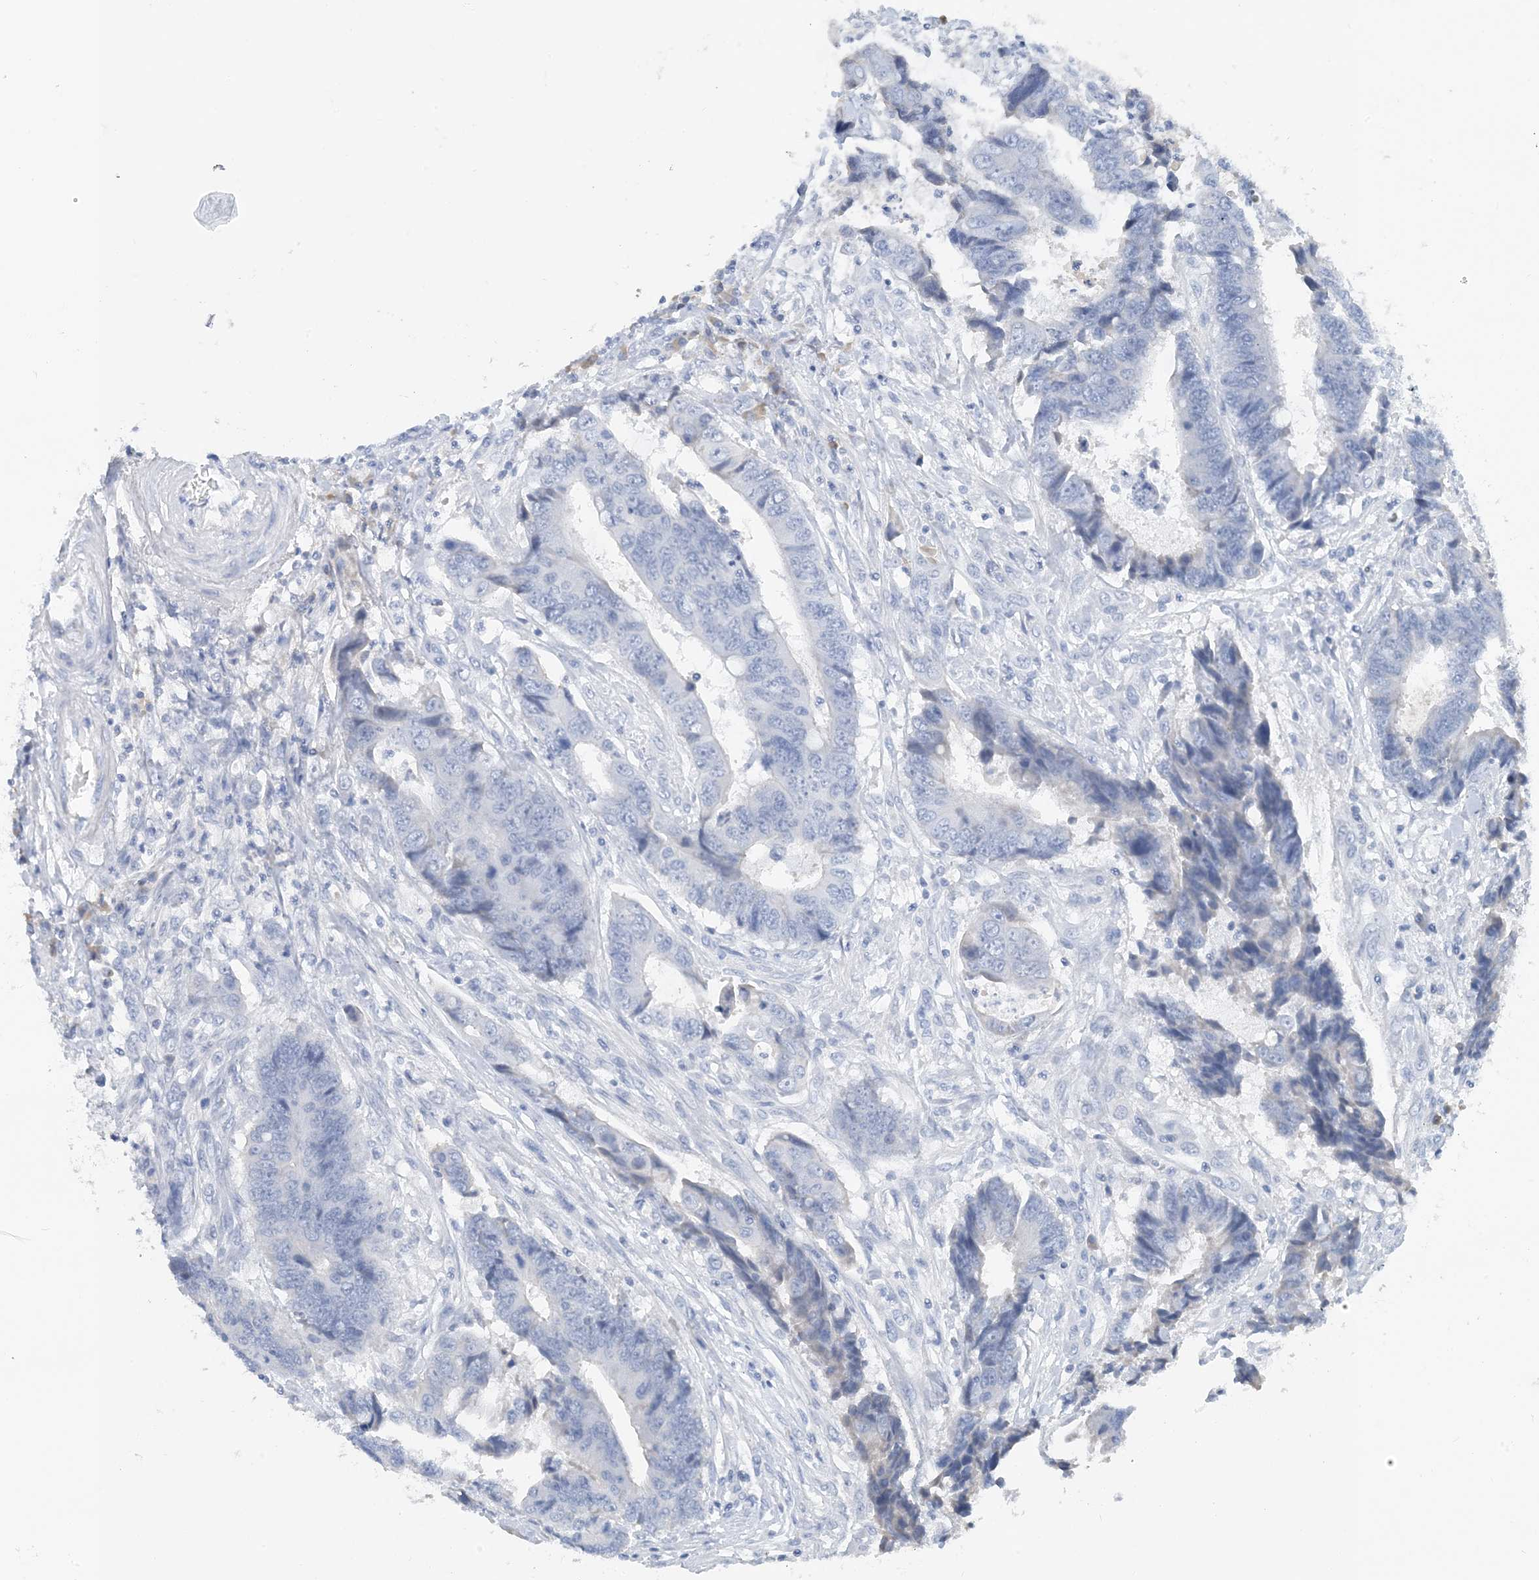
{"staining": {"intensity": "negative", "quantity": "none", "location": "none"}, "tissue": "colorectal cancer", "cell_type": "Tumor cells", "image_type": "cancer", "snomed": [{"axis": "morphology", "description": "Adenocarcinoma, NOS"}, {"axis": "topography", "description": "Rectum"}], "caption": "Immunohistochemistry (IHC) of colorectal cancer (adenocarcinoma) reveals no positivity in tumor cells.", "gene": "CTRL", "patient": {"sex": "male", "age": 84}}